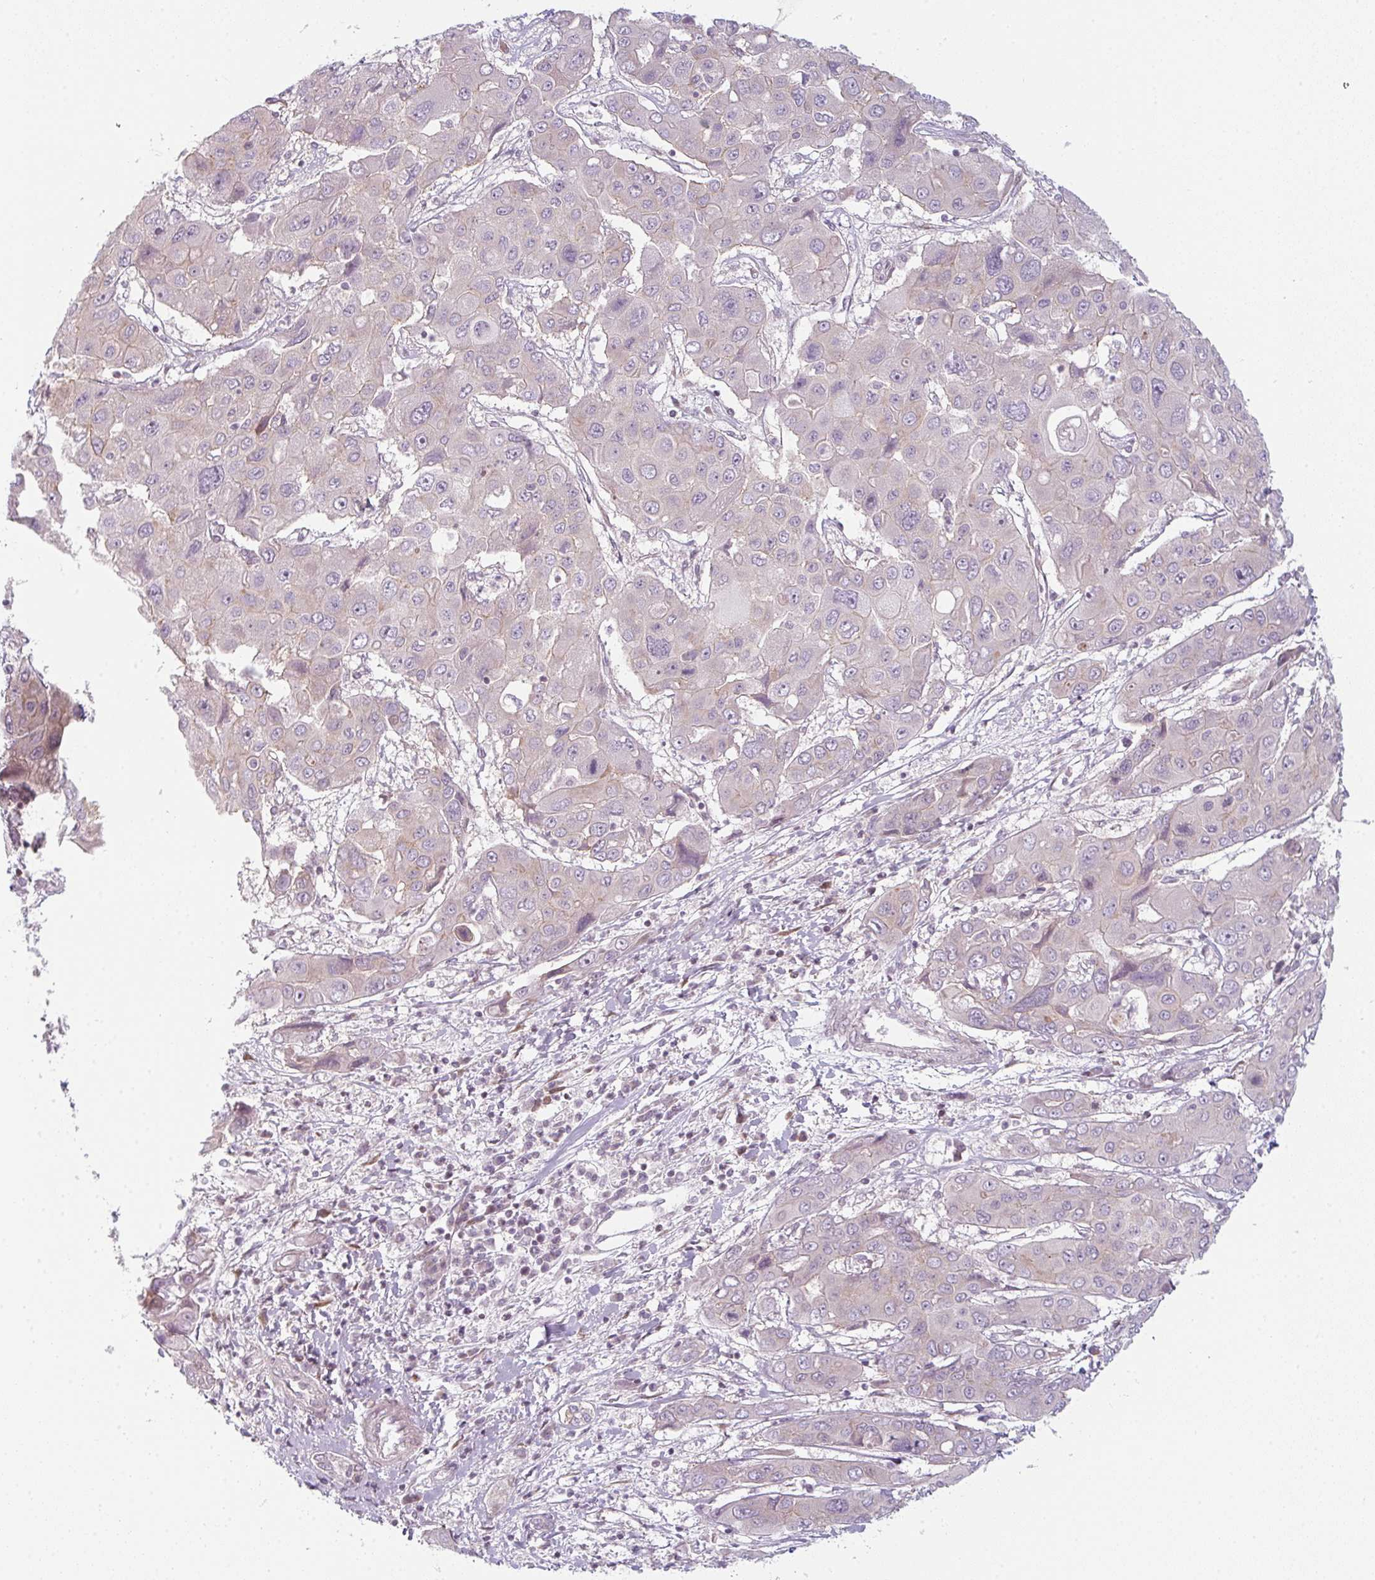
{"staining": {"intensity": "negative", "quantity": "none", "location": "none"}, "tissue": "liver cancer", "cell_type": "Tumor cells", "image_type": "cancer", "snomed": [{"axis": "morphology", "description": "Cholangiocarcinoma"}, {"axis": "topography", "description": "Liver"}], "caption": "Human liver cancer stained for a protein using IHC reveals no expression in tumor cells.", "gene": "TMEM237", "patient": {"sex": "male", "age": 67}}